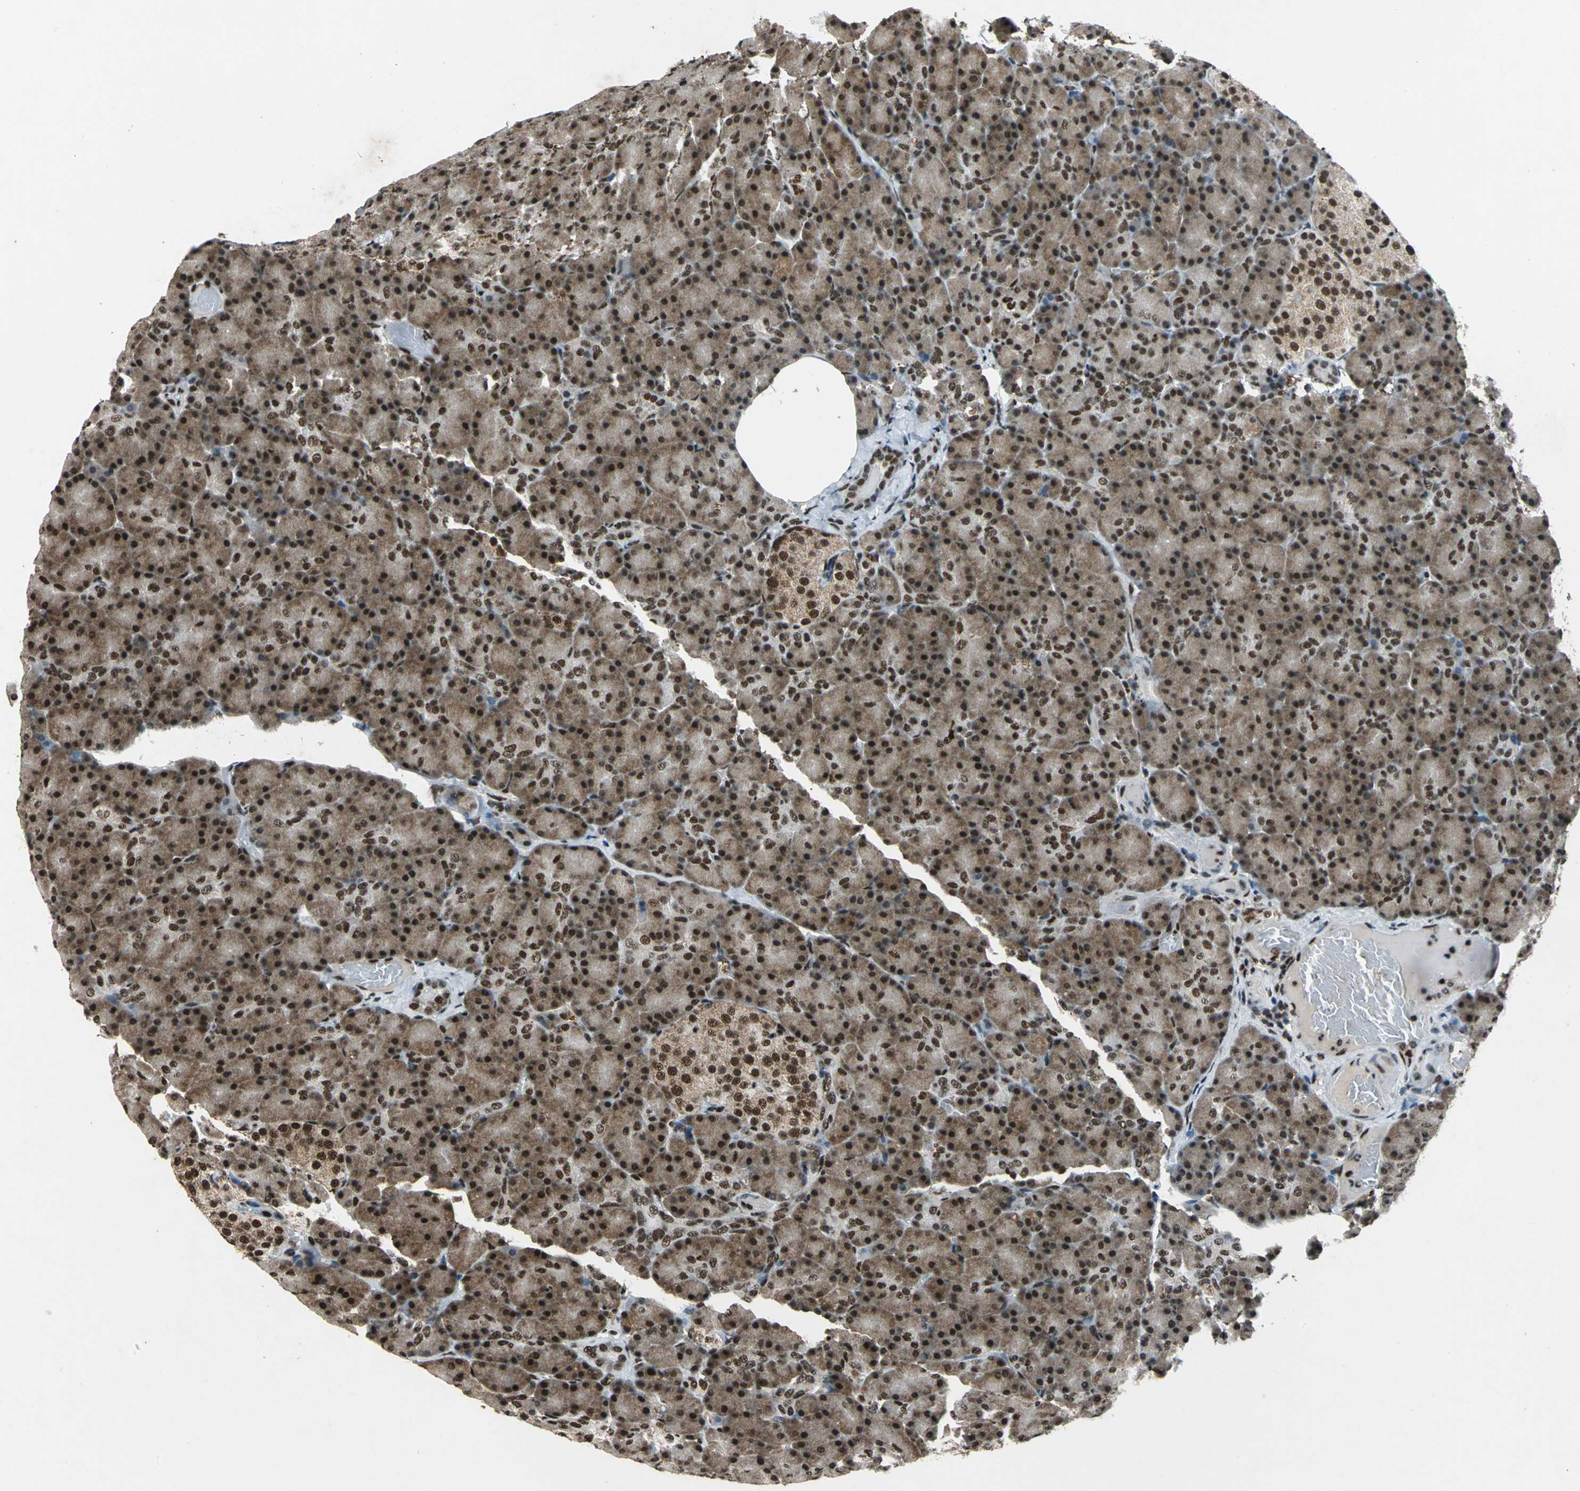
{"staining": {"intensity": "strong", "quantity": ">75%", "location": "cytoplasmic/membranous,nuclear"}, "tissue": "pancreas", "cell_type": "Exocrine glandular cells", "image_type": "normal", "snomed": [{"axis": "morphology", "description": "Normal tissue, NOS"}, {"axis": "topography", "description": "Pancreas"}], "caption": "An IHC photomicrograph of benign tissue is shown. Protein staining in brown shows strong cytoplasmic/membranous,nuclear positivity in pancreas within exocrine glandular cells.", "gene": "MTA2", "patient": {"sex": "female", "age": 43}}